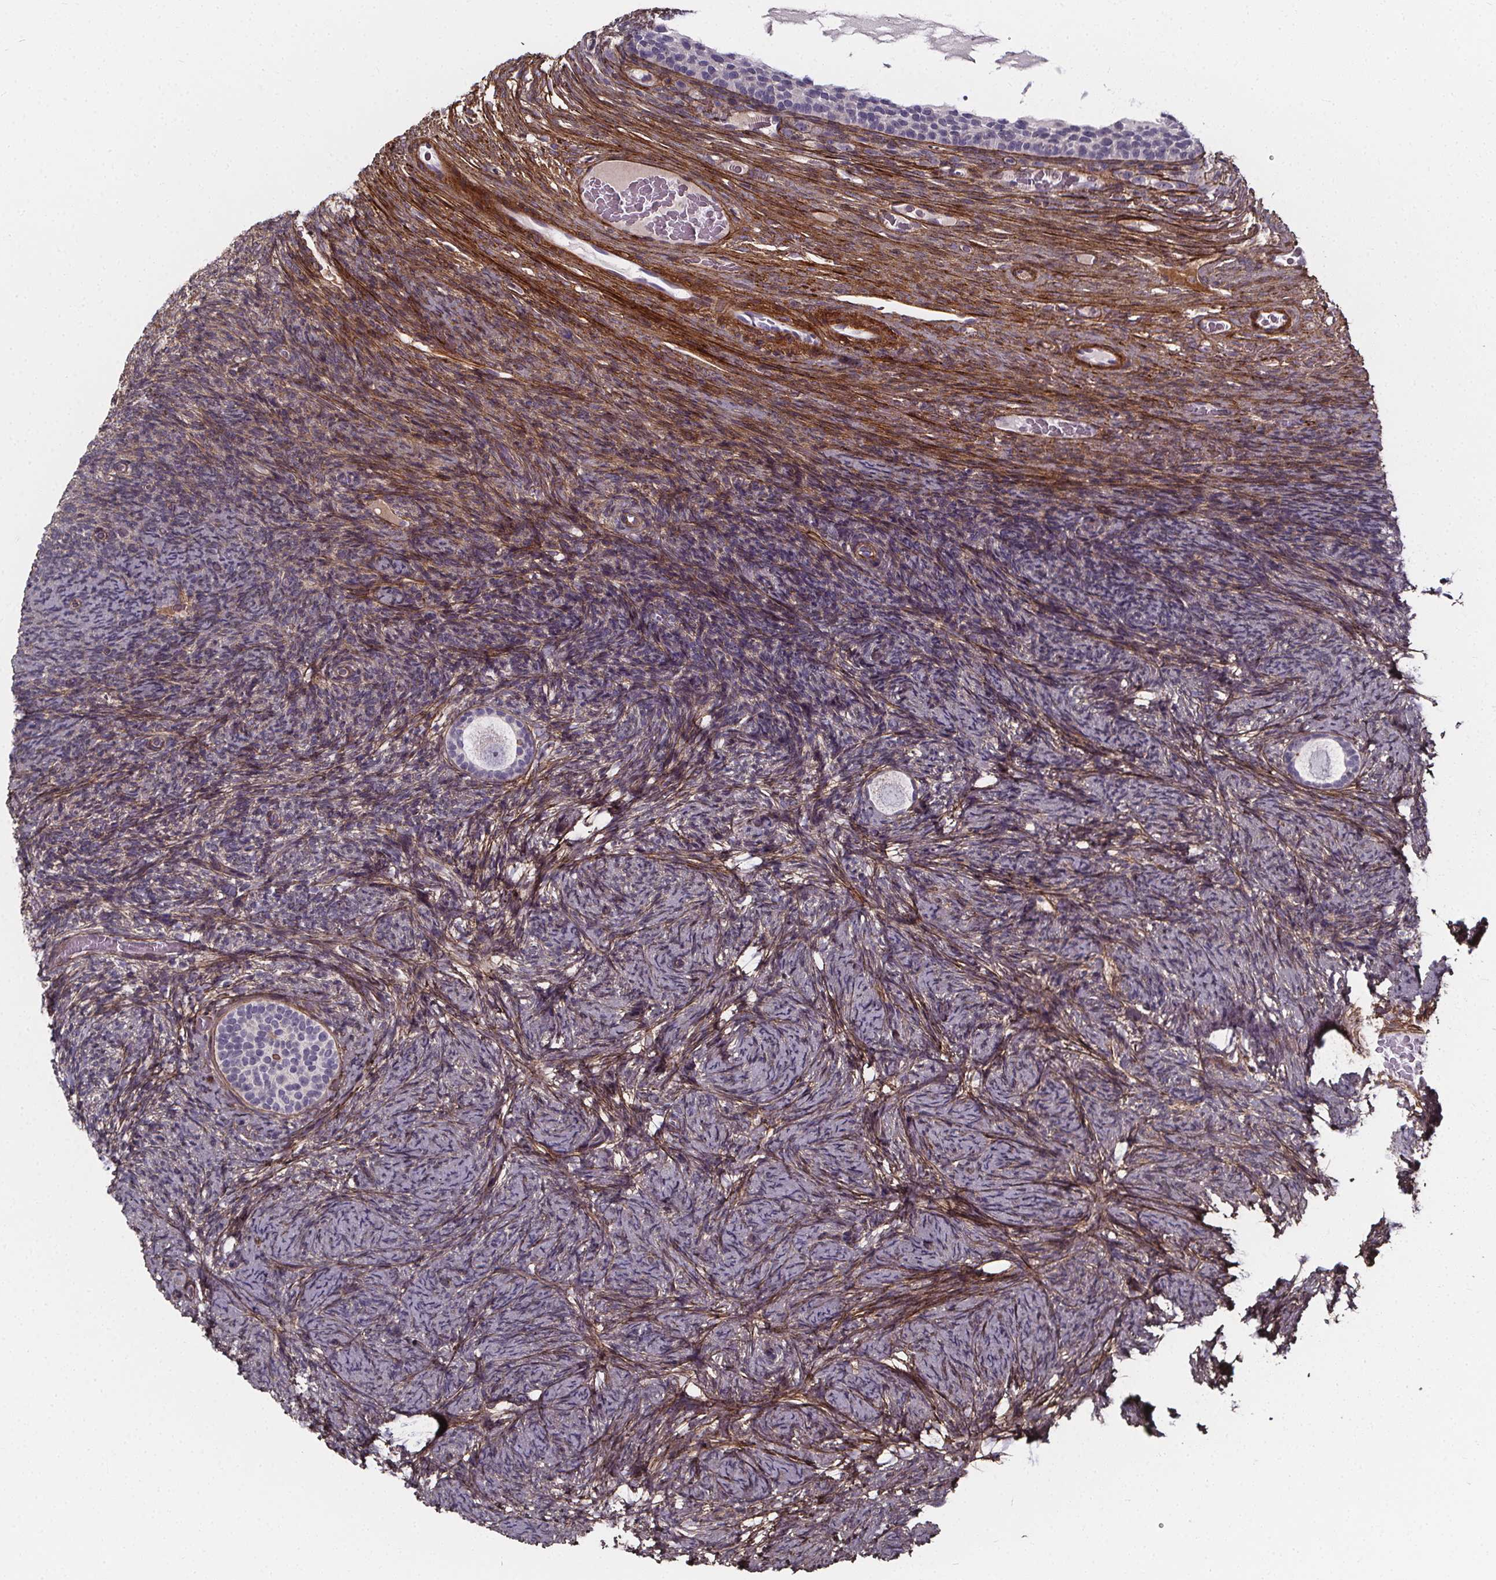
{"staining": {"intensity": "negative", "quantity": "none", "location": "none"}, "tissue": "ovary", "cell_type": "Follicle cells", "image_type": "normal", "snomed": [{"axis": "morphology", "description": "Normal tissue, NOS"}, {"axis": "topography", "description": "Ovary"}], "caption": "The immunohistochemistry photomicrograph has no significant positivity in follicle cells of ovary.", "gene": "AEBP1", "patient": {"sex": "female", "age": 34}}